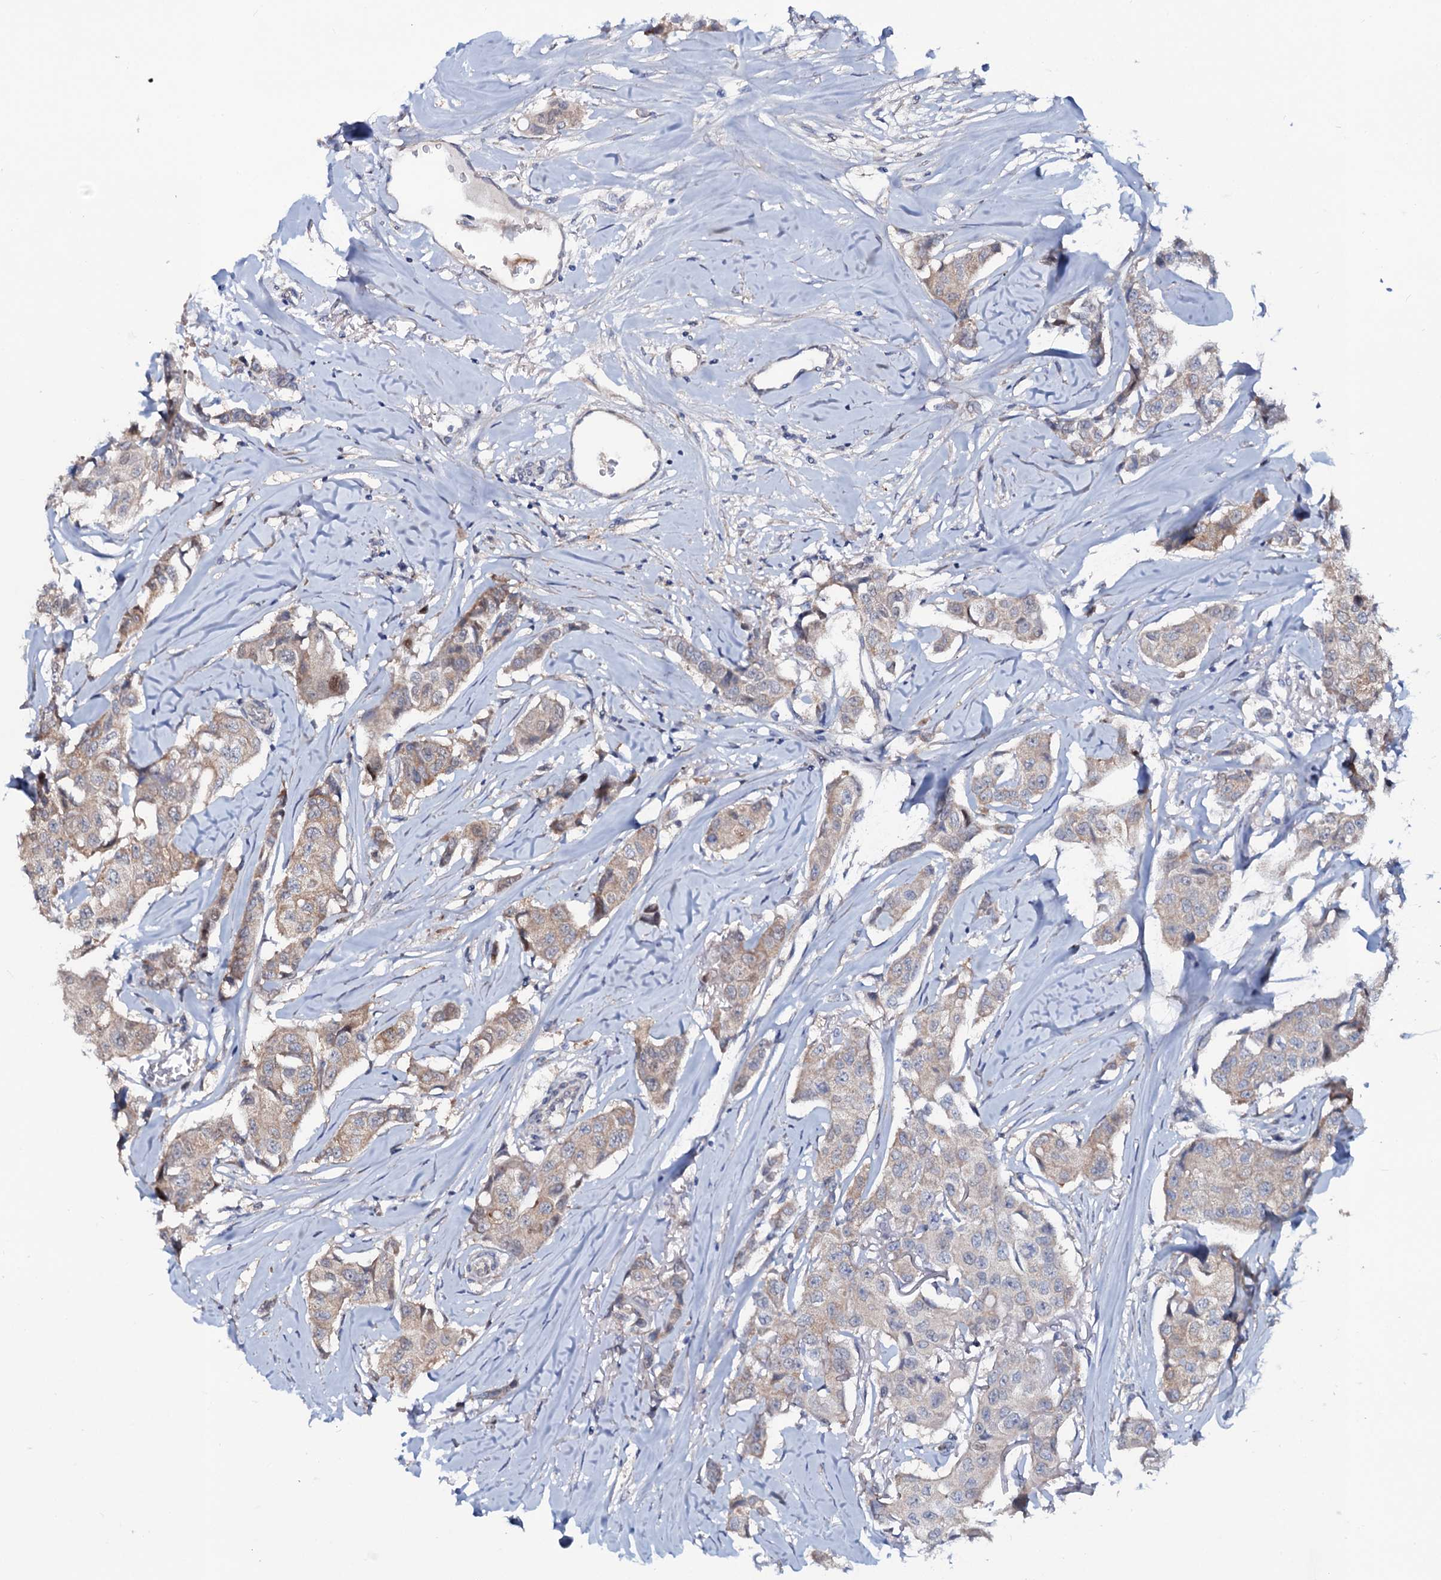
{"staining": {"intensity": "weak", "quantity": "25%-75%", "location": "cytoplasmic/membranous"}, "tissue": "breast cancer", "cell_type": "Tumor cells", "image_type": "cancer", "snomed": [{"axis": "morphology", "description": "Duct carcinoma"}, {"axis": "topography", "description": "Breast"}], "caption": "Invasive ductal carcinoma (breast) was stained to show a protein in brown. There is low levels of weak cytoplasmic/membranous positivity in approximately 25%-75% of tumor cells.", "gene": "PPP1R3D", "patient": {"sex": "female", "age": 80}}